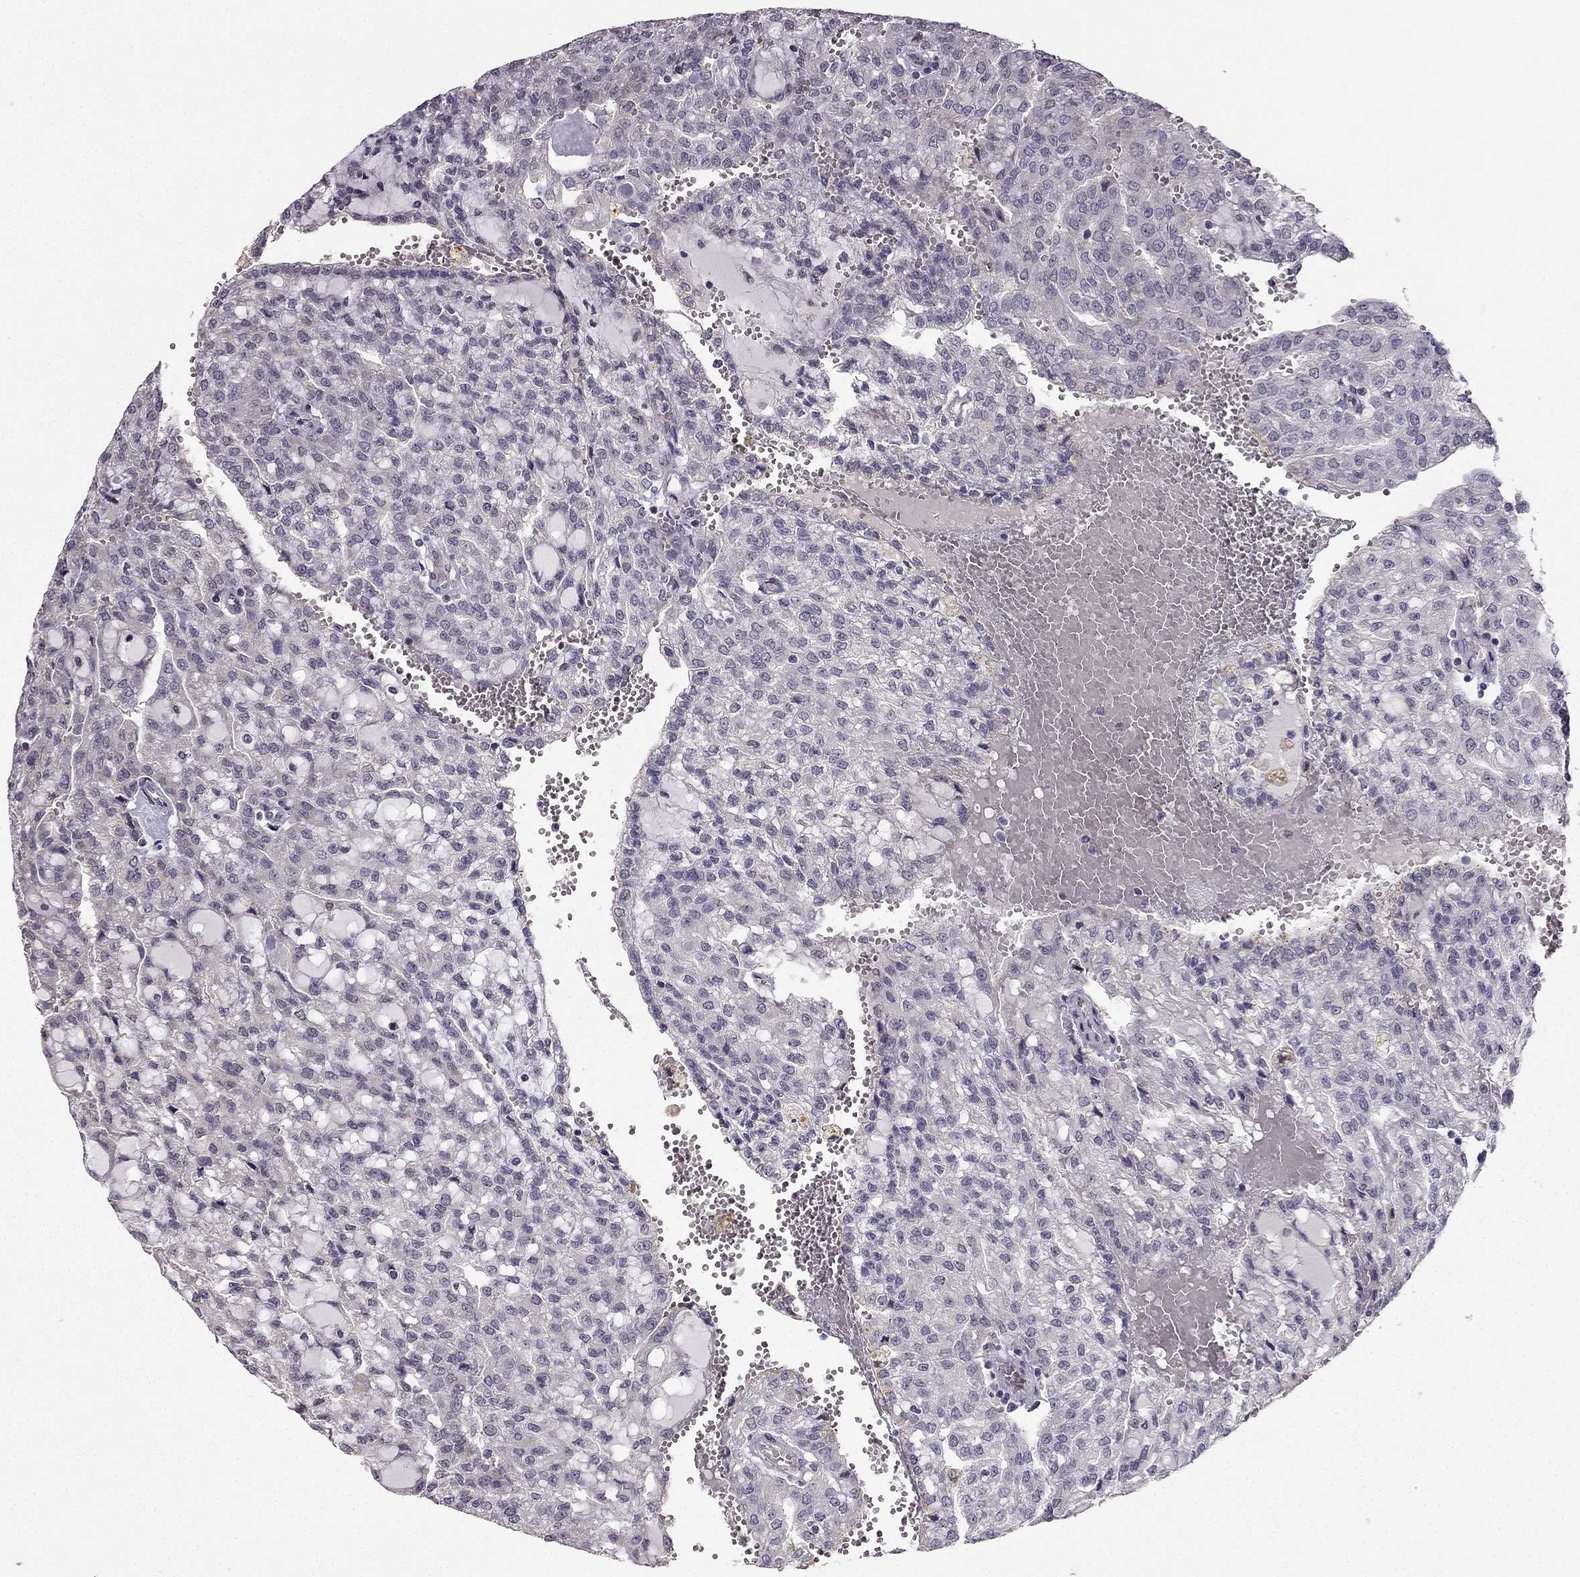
{"staining": {"intensity": "negative", "quantity": "none", "location": "none"}, "tissue": "renal cancer", "cell_type": "Tumor cells", "image_type": "cancer", "snomed": [{"axis": "morphology", "description": "Adenocarcinoma, NOS"}, {"axis": "topography", "description": "Kidney"}], "caption": "Tumor cells are negative for protein expression in human adenocarcinoma (renal).", "gene": "TSPYL5", "patient": {"sex": "male", "age": 63}}